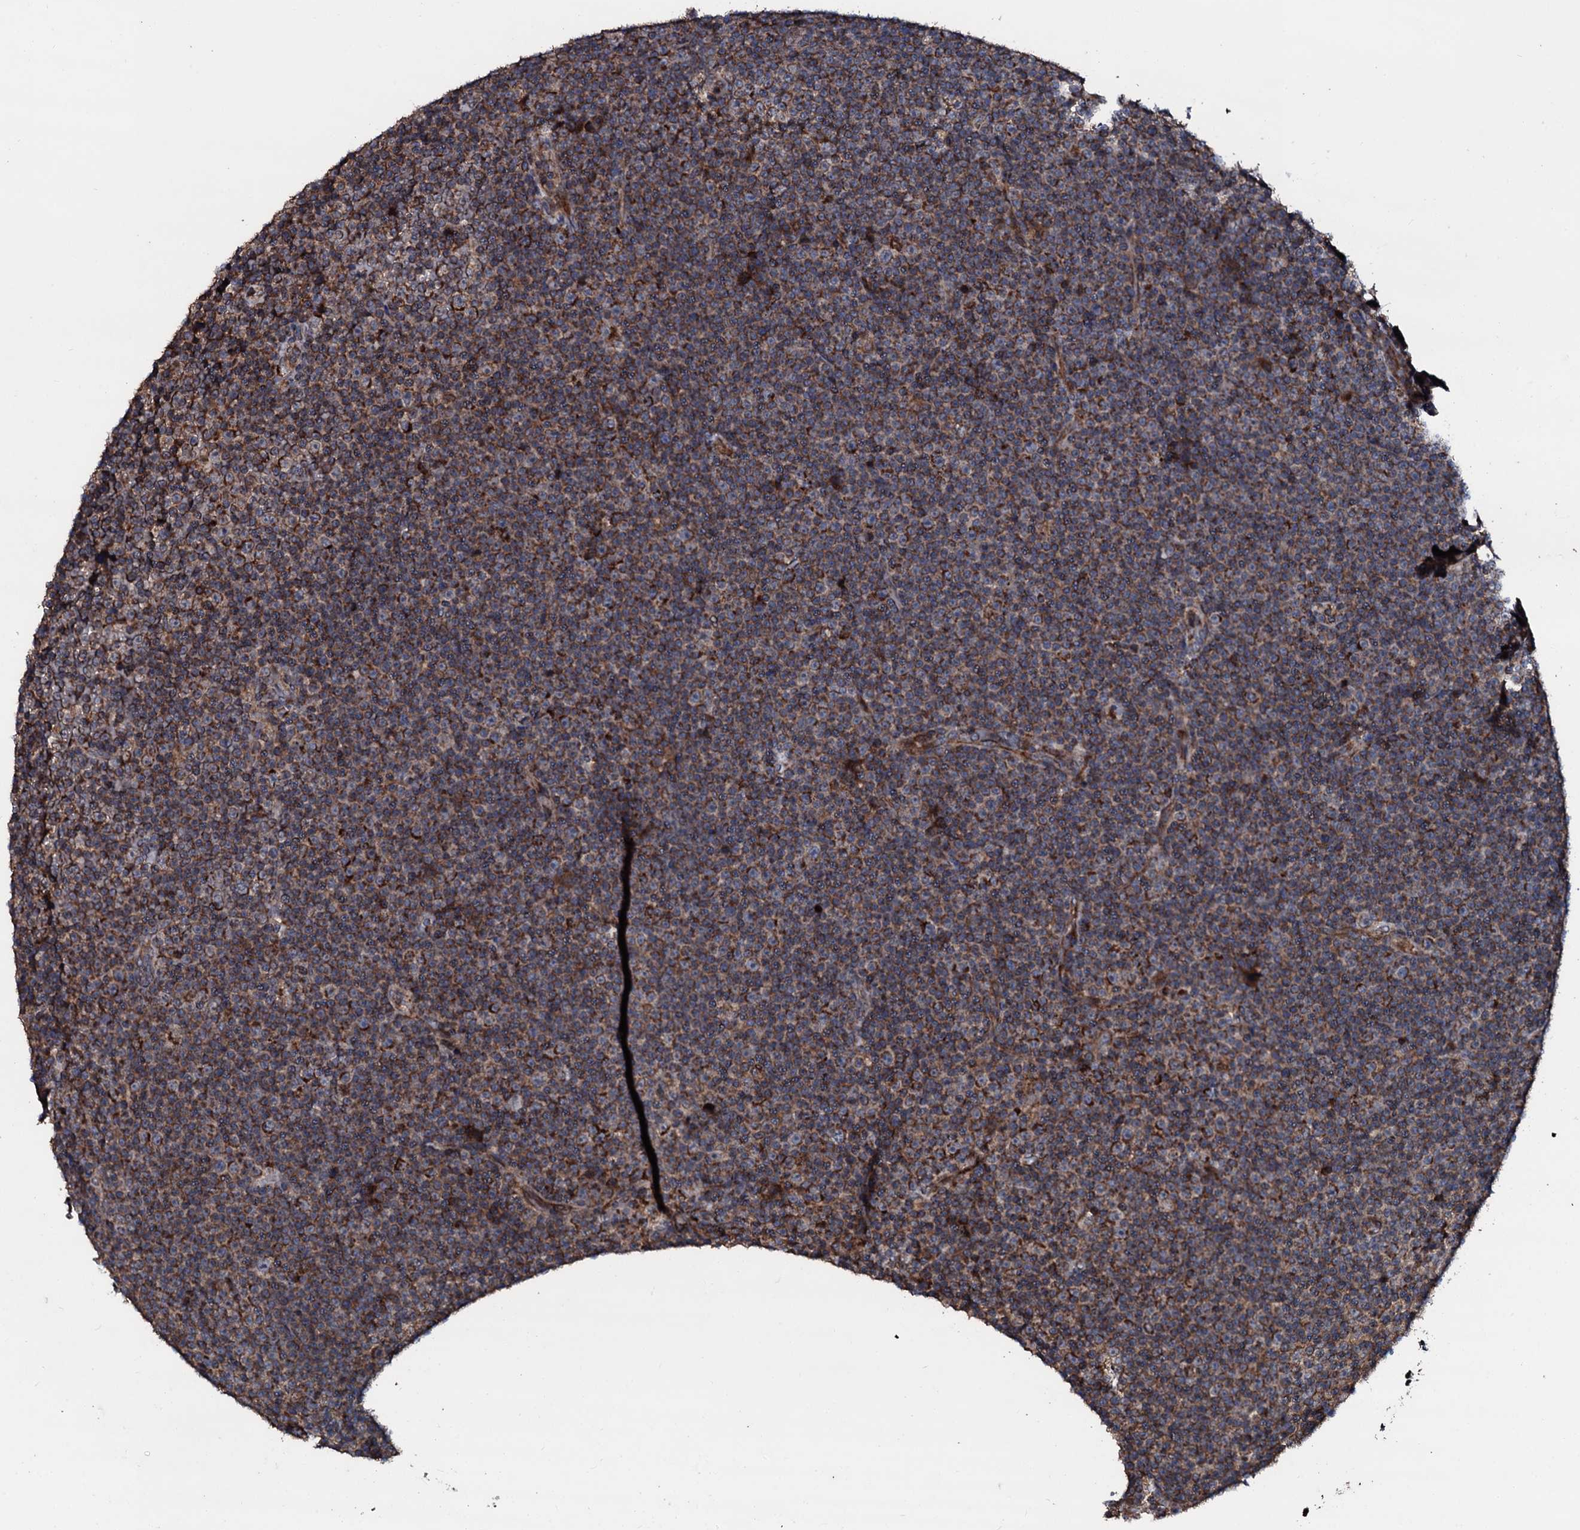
{"staining": {"intensity": "moderate", "quantity": "25%-75%", "location": "cytoplasmic/membranous"}, "tissue": "lymphoma", "cell_type": "Tumor cells", "image_type": "cancer", "snomed": [{"axis": "morphology", "description": "Malignant lymphoma, non-Hodgkin's type, Low grade"}, {"axis": "topography", "description": "Lymph node"}], "caption": "This is a micrograph of IHC staining of lymphoma, which shows moderate staining in the cytoplasmic/membranous of tumor cells.", "gene": "SDHAF2", "patient": {"sex": "female", "age": 67}}